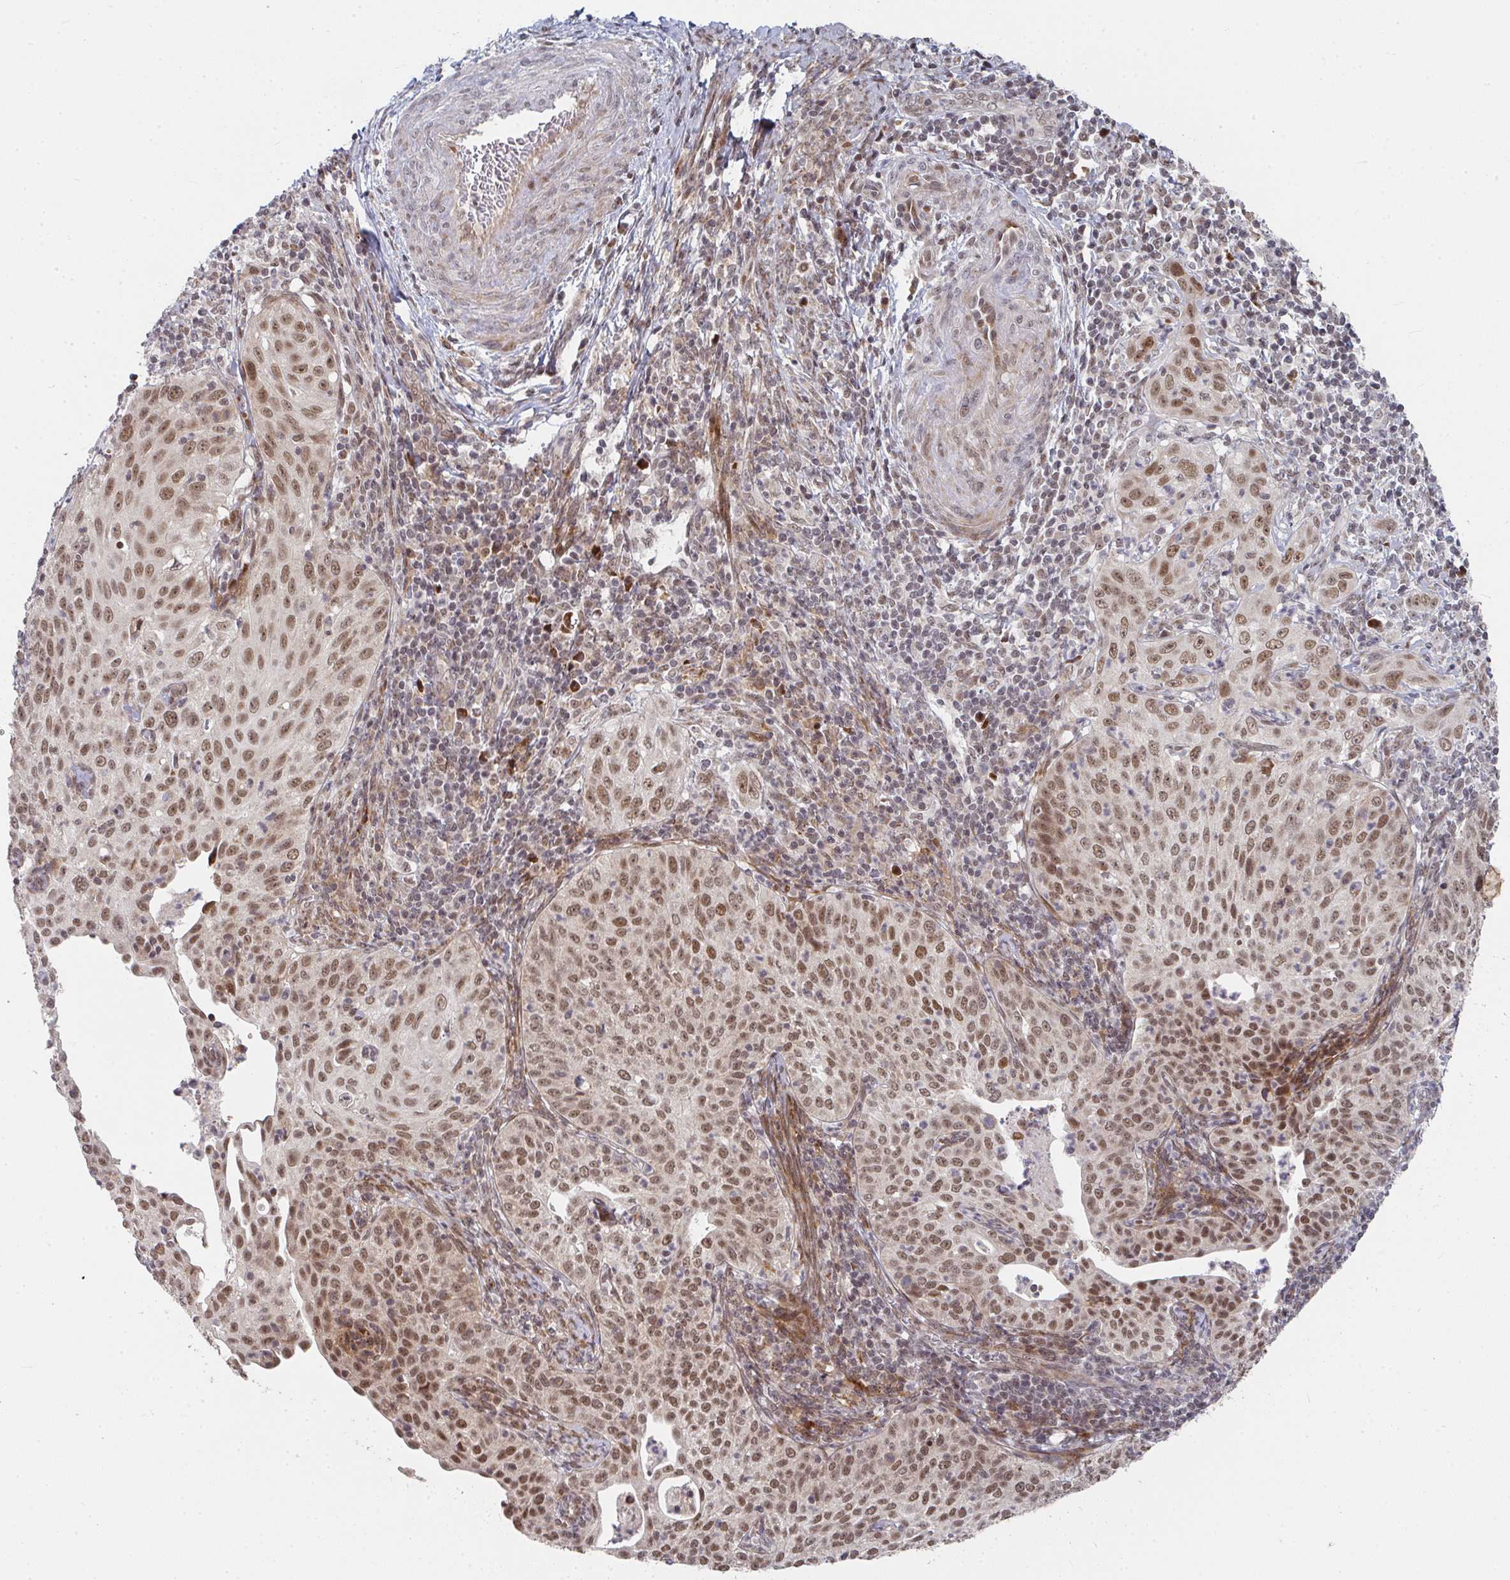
{"staining": {"intensity": "moderate", "quantity": ">75%", "location": "nuclear"}, "tissue": "cervical cancer", "cell_type": "Tumor cells", "image_type": "cancer", "snomed": [{"axis": "morphology", "description": "Squamous cell carcinoma, NOS"}, {"axis": "topography", "description": "Cervix"}], "caption": "IHC (DAB (3,3'-diaminobenzidine)) staining of cervical squamous cell carcinoma demonstrates moderate nuclear protein positivity in approximately >75% of tumor cells.", "gene": "RBBP5", "patient": {"sex": "female", "age": 30}}